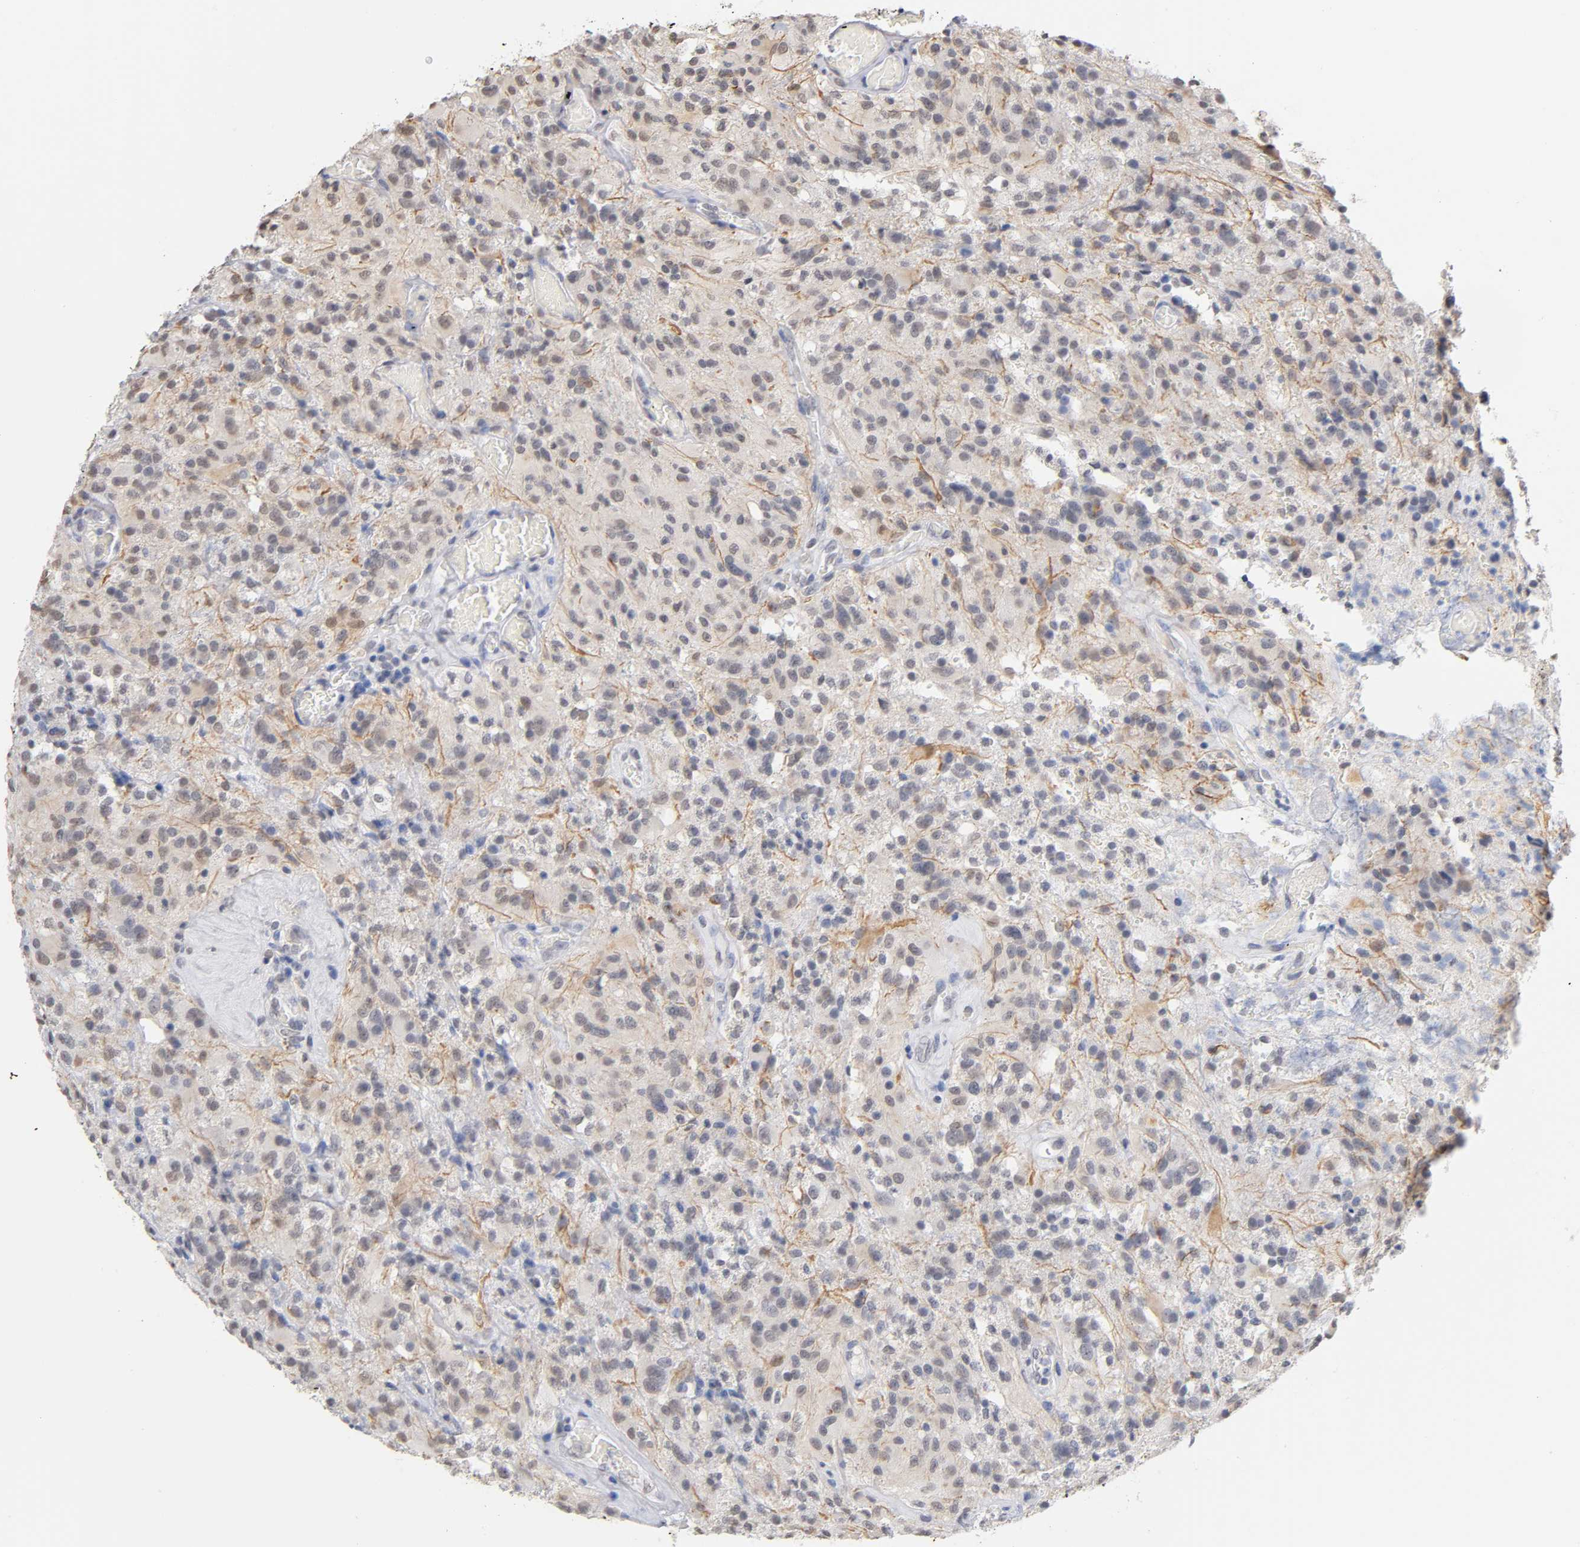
{"staining": {"intensity": "weak", "quantity": "<25%", "location": "cytoplasmic/membranous"}, "tissue": "glioma", "cell_type": "Tumor cells", "image_type": "cancer", "snomed": [{"axis": "morphology", "description": "Normal tissue, NOS"}, {"axis": "morphology", "description": "Glioma, malignant, High grade"}, {"axis": "topography", "description": "Cerebral cortex"}], "caption": "IHC image of human glioma stained for a protein (brown), which reveals no positivity in tumor cells.", "gene": "CRABP2", "patient": {"sex": "male", "age": 56}}